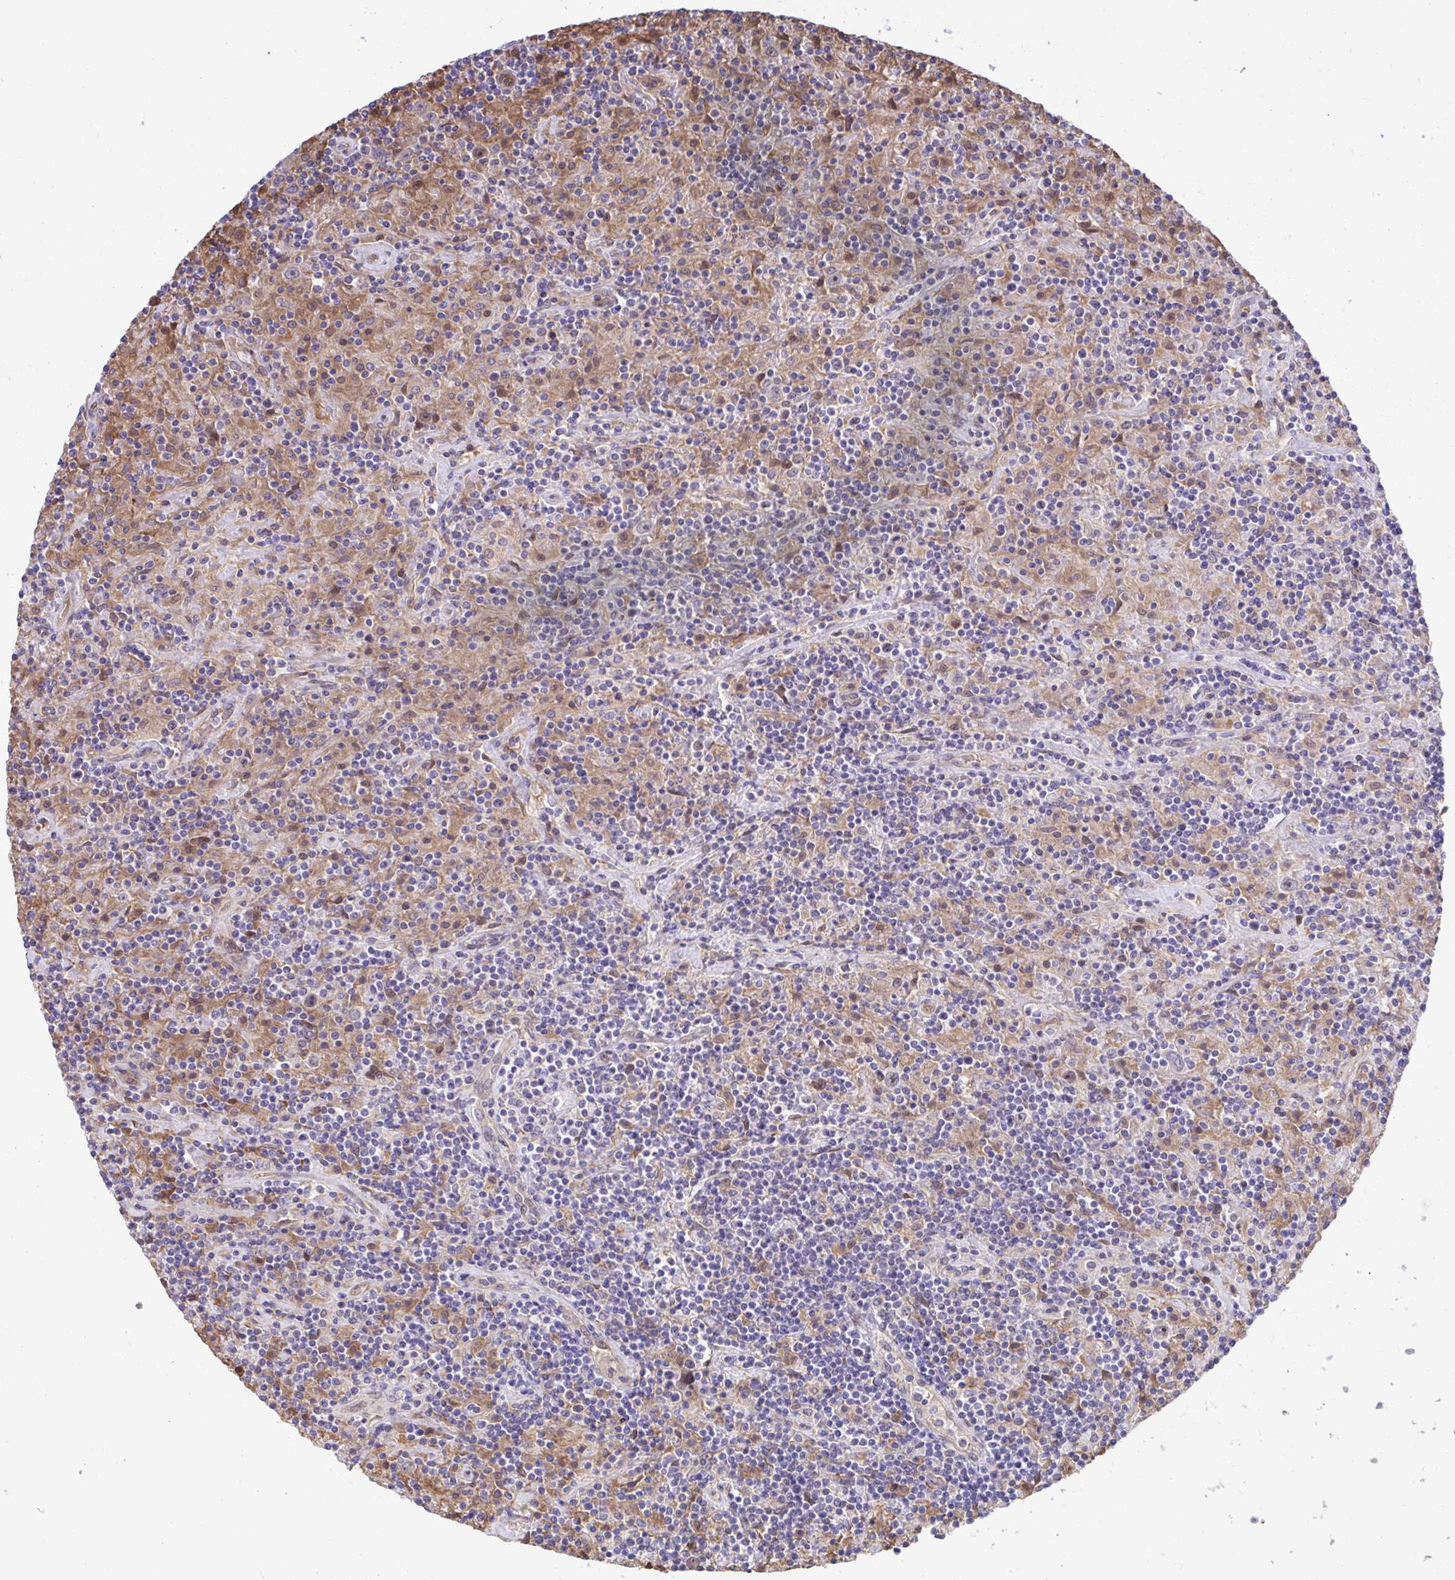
{"staining": {"intensity": "weak", "quantity": "<25%", "location": "nuclear"}, "tissue": "lymphoma", "cell_type": "Tumor cells", "image_type": "cancer", "snomed": [{"axis": "morphology", "description": "Hodgkin's disease, NOS"}, {"axis": "topography", "description": "Lymph node"}], "caption": "There is no significant positivity in tumor cells of lymphoma.", "gene": "CENPQ", "patient": {"sex": "male", "age": 70}}